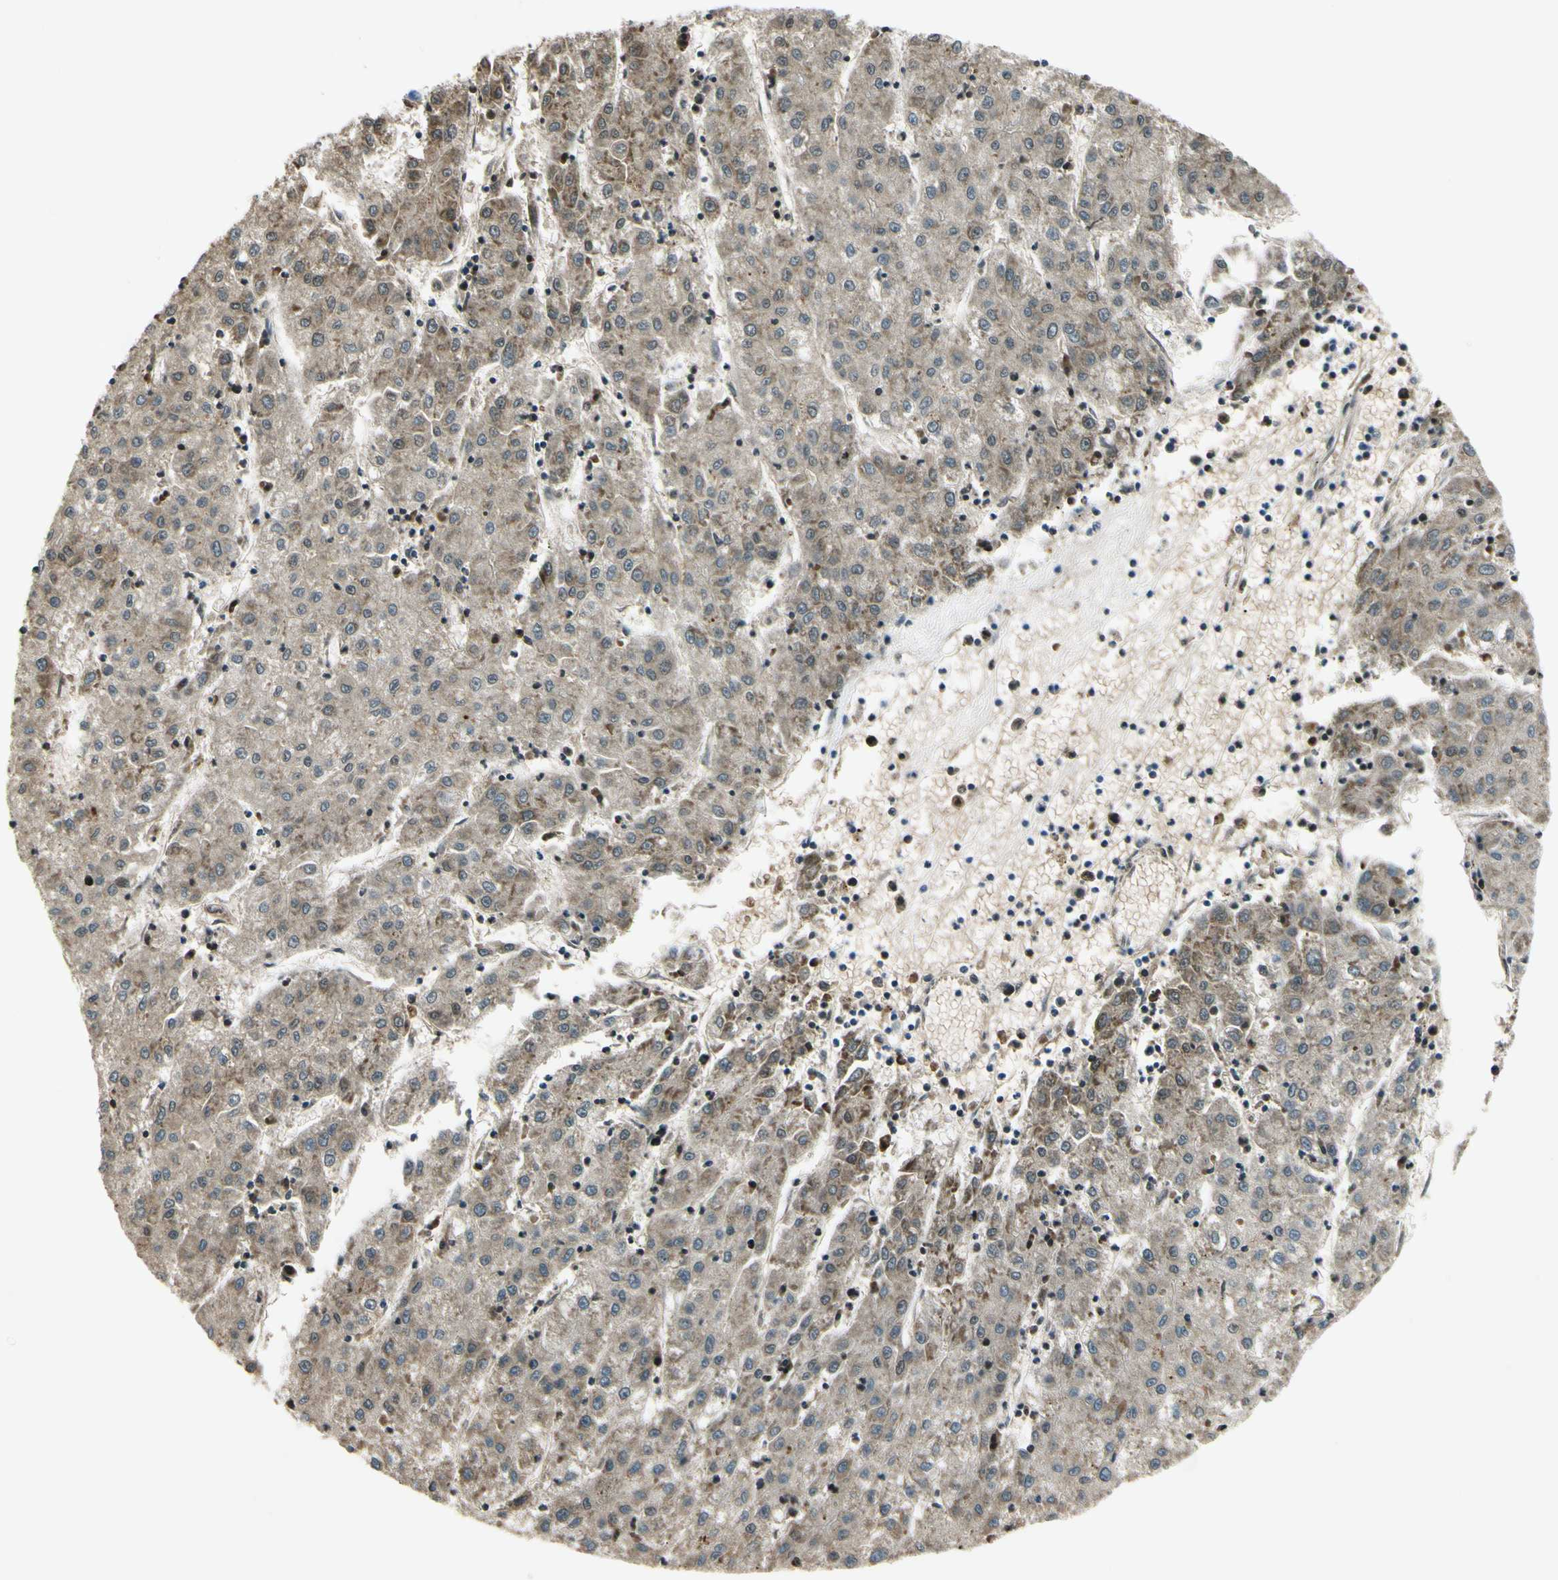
{"staining": {"intensity": "moderate", "quantity": "<25%", "location": "cytoplasmic/membranous"}, "tissue": "liver cancer", "cell_type": "Tumor cells", "image_type": "cancer", "snomed": [{"axis": "morphology", "description": "Carcinoma, Hepatocellular, NOS"}, {"axis": "topography", "description": "Liver"}], "caption": "The photomicrograph reveals staining of liver cancer (hepatocellular carcinoma), revealing moderate cytoplasmic/membranous protein staining (brown color) within tumor cells. (Brightfield microscopy of DAB IHC at high magnification).", "gene": "PEBP1", "patient": {"sex": "male", "age": 72}}